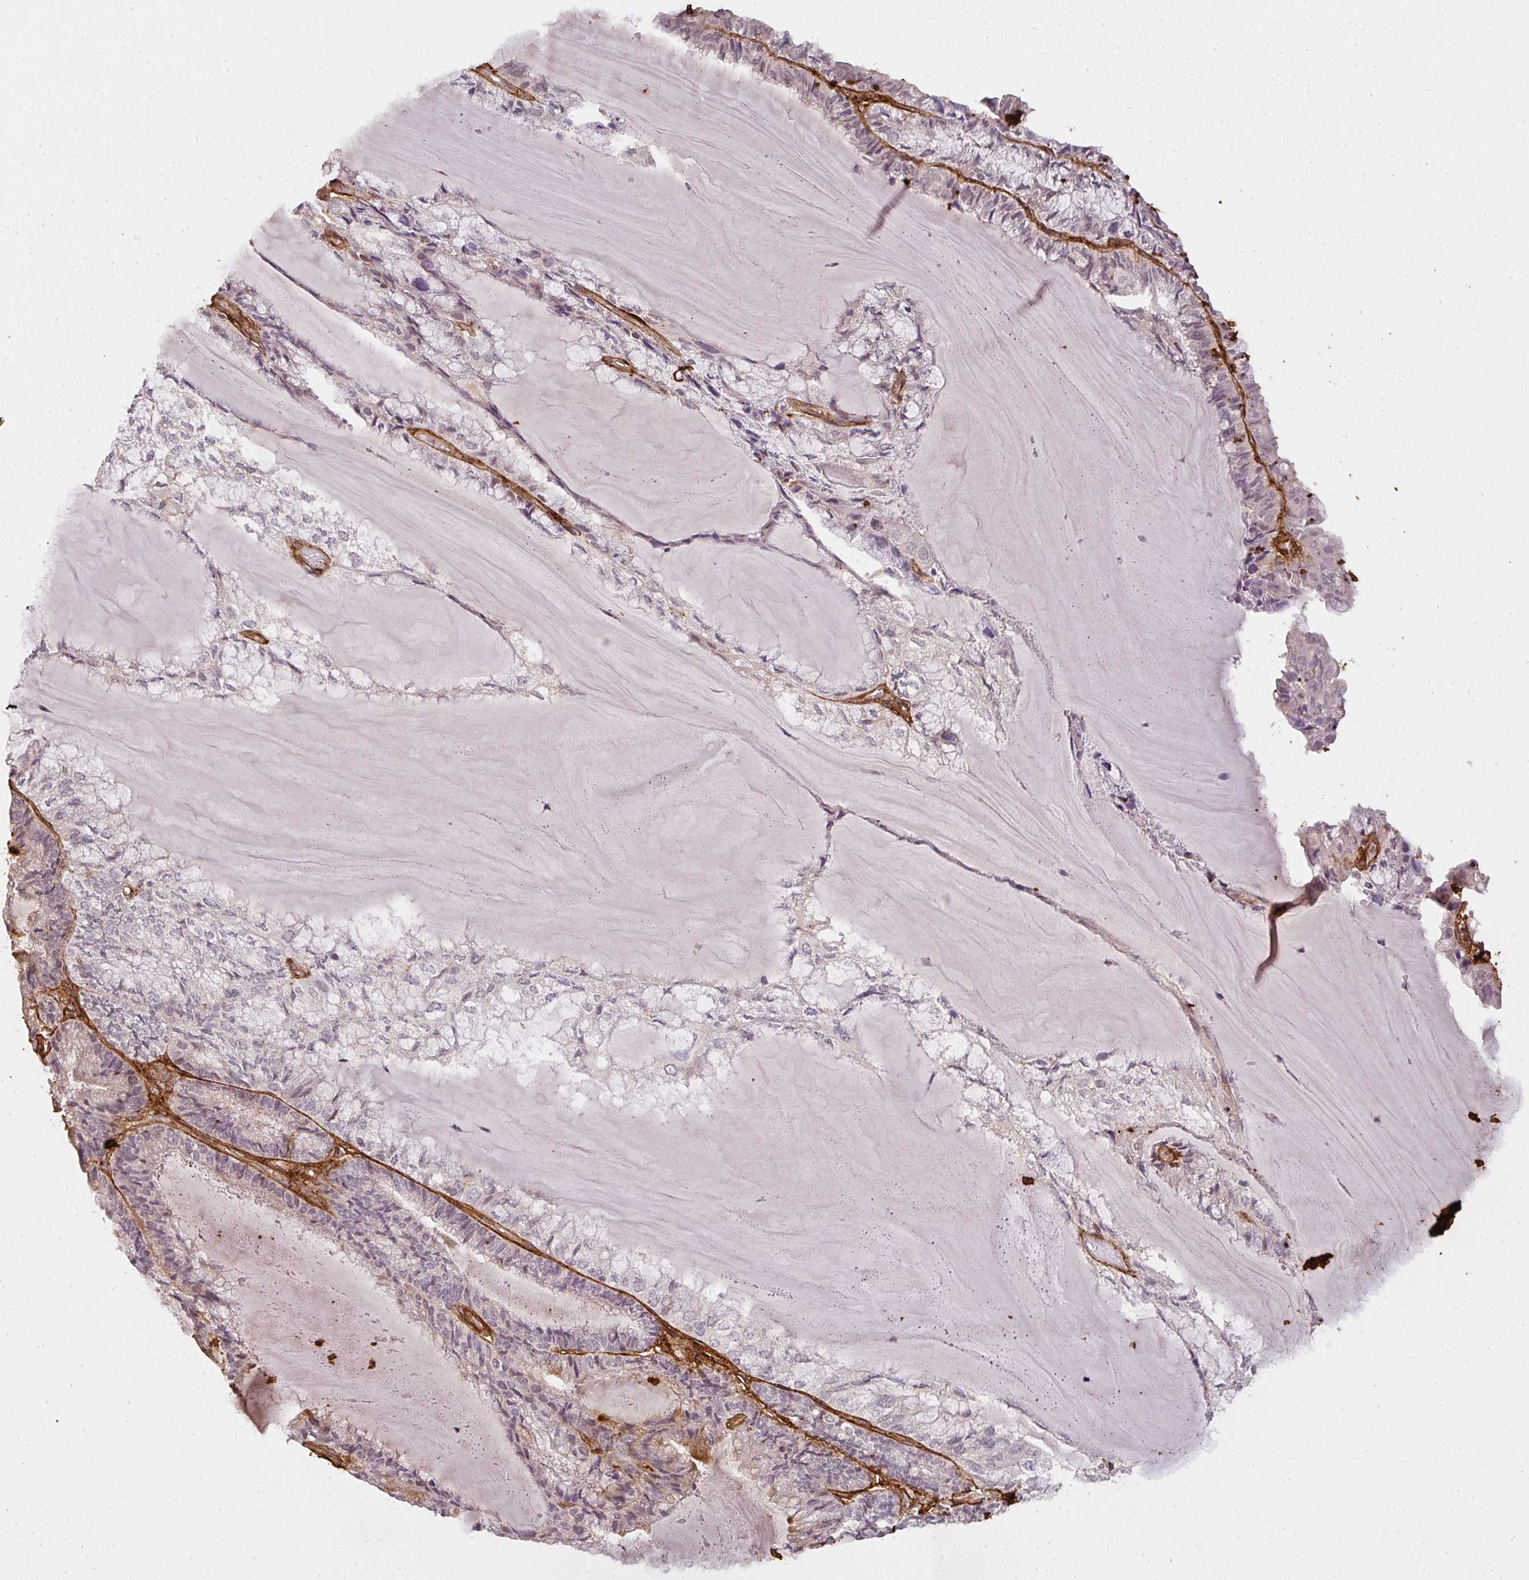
{"staining": {"intensity": "negative", "quantity": "none", "location": "none"}, "tissue": "endometrial cancer", "cell_type": "Tumor cells", "image_type": "cancer", "snomed": [{"axis": "morphology", "description": "Adenocarcinoma, NOS"}, {"axis": "topography", "description": "Endometrium"}], "caption": "Endometrial adenocarcinoma was stained to show a protein in brown. There is no significant staining in tumor cells.", "gene": "COL3A1", "patient": {"sex": "female", "age": 81}}